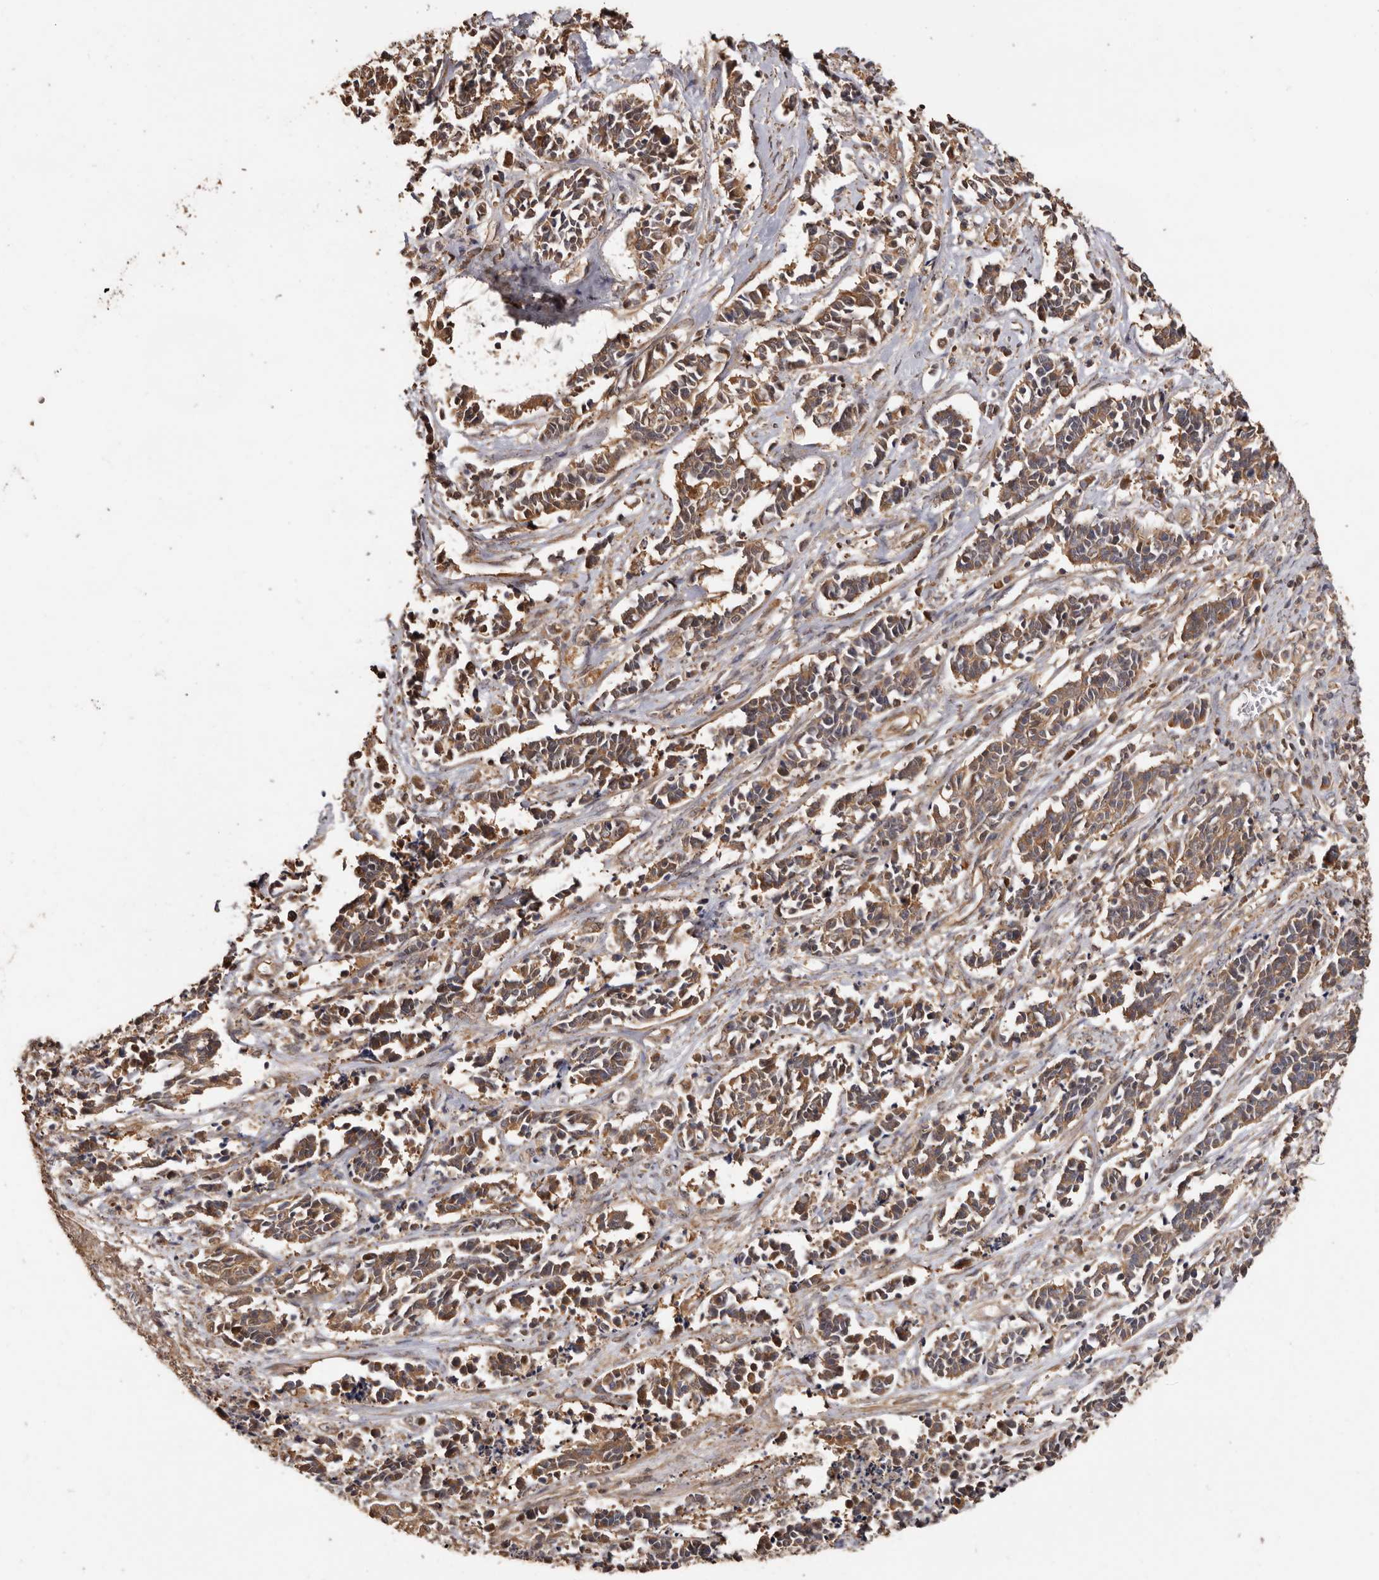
{"staining": {"intensity": "moderate", "quantity": ">75%", "location": "cytoplasmic/membranous"}, "tissue": "cervical cancer", "cell_type": "Tumor cells", "image_type": "cancer", "snomed": [{"axis": "morphology", "description": "Normal tissue, NOS"}, {"axis": "morphology", "description": "Squamous cell carcinoma, NOS"}, {"axis": "topography", "description": "Cervix"}], "caption": "DAB (3,3'-diaminobenzidine) immunohistochemical staining of human cervical squamous cell carcinoma displays moderate cytoplasmic/membranous protein positivity in approximately >75% of tumor cells.", "gene": "COQ8B", "patient": {"sex": "female", "age": 35}}